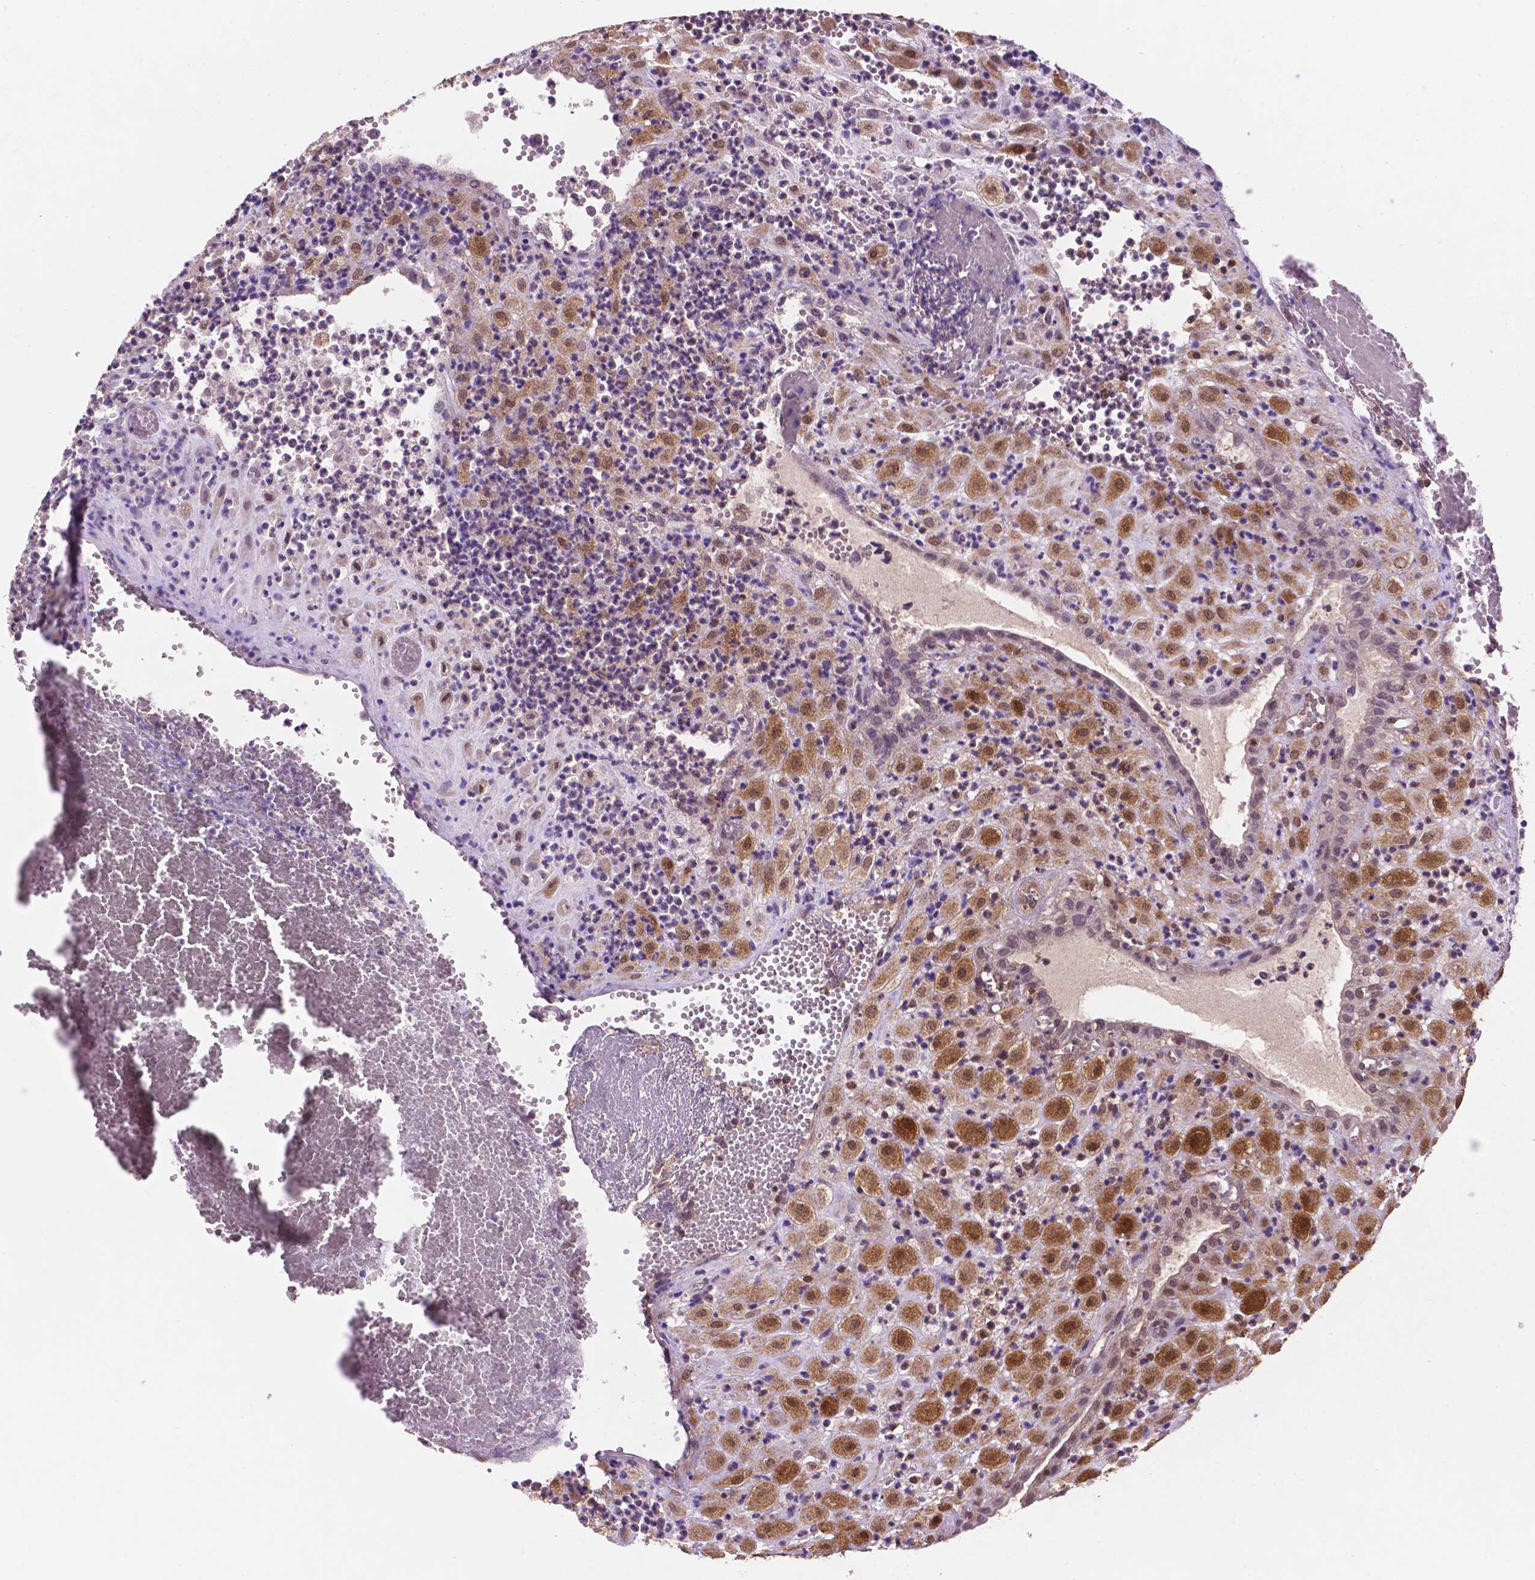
{"staining": {"intensity": "moderate", "quantity": ">75%", "location": "cytoplasmic/membranous,nuclear"}, "tissue": "placenta", "cell_type": "Decidual cells", "image_type": "normal", "snomed": [{"axis": "morphology", "description": "Normal tissue, NOS"}, {"axis": "topography", "description": "Placenta"}], "caption": "DAB (3,3'-diaminobenzidine) immunohistochemical staining of unremarkable human placenta demonstrates moderate cytoplasmic/membranous,nuclear protein staining in about >75% of decidual cells. (DAB (3,3'-diaminobenzidine) IHC with brightfield microscopy, high magnification).", "gene": "UBE2L6", "patient": {"sex": "female", "age": 24}}